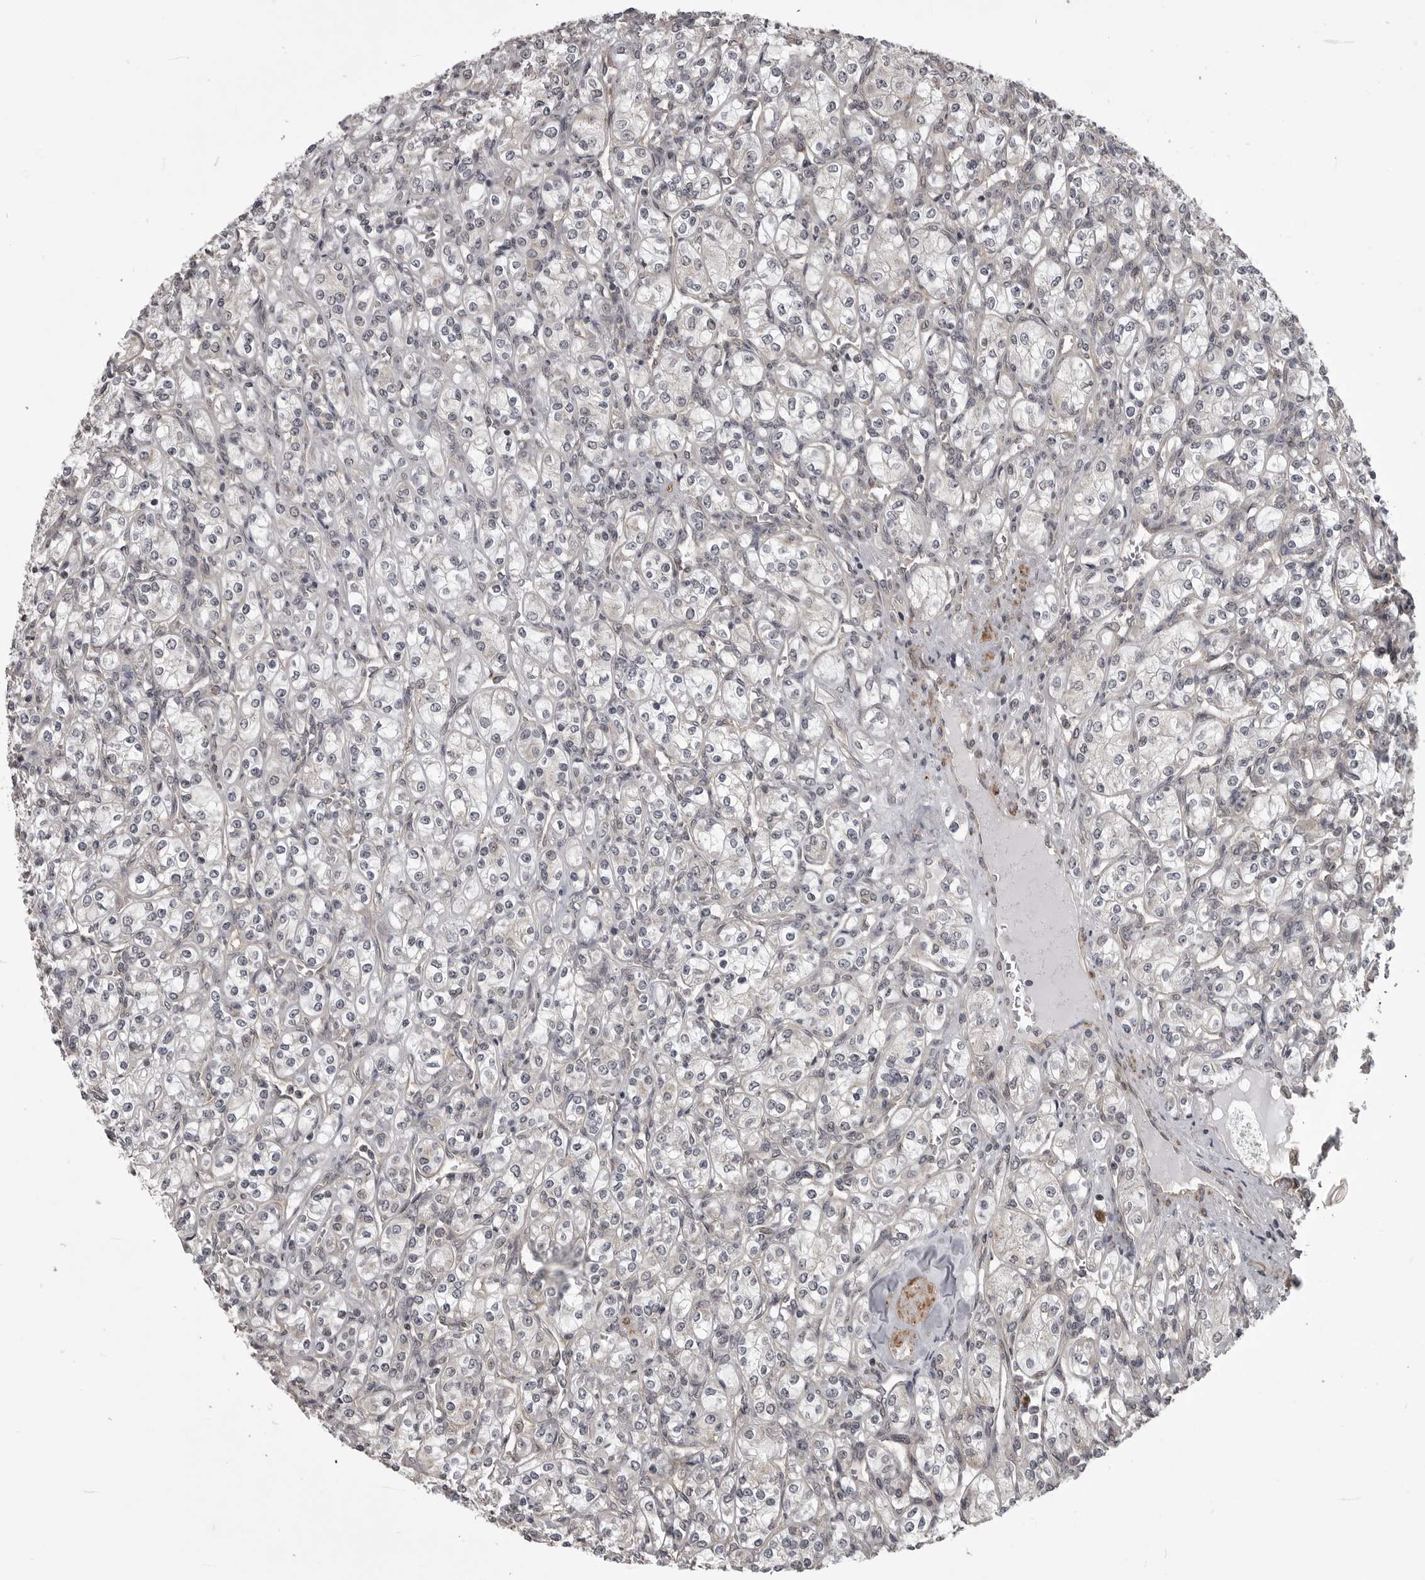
{"staining": {"intensity": "negative", "quantity": "none", "location": "none"}, "tissue": "renal cancer", "cell_type": "Tumor cells", "image_type": "cancer", "snomed": [{"axis": "morphology", "description": "Adenocarcinoma, NOS"}, {"axis": "topography", "description": "Kidney"}], "caption": "Immunohistochemistry (IHC) photomicrograph of human renal cancer stained for a protein (brown), which shows no staining in tumor cells. (Stains: DAB immunohistochemistry (IHC) with hematoxylin counter stain, Microscopy: brightfield microscopy at high magnification).", "gene": "SNX16", "patient": {"sex": "male", "age": 77}}